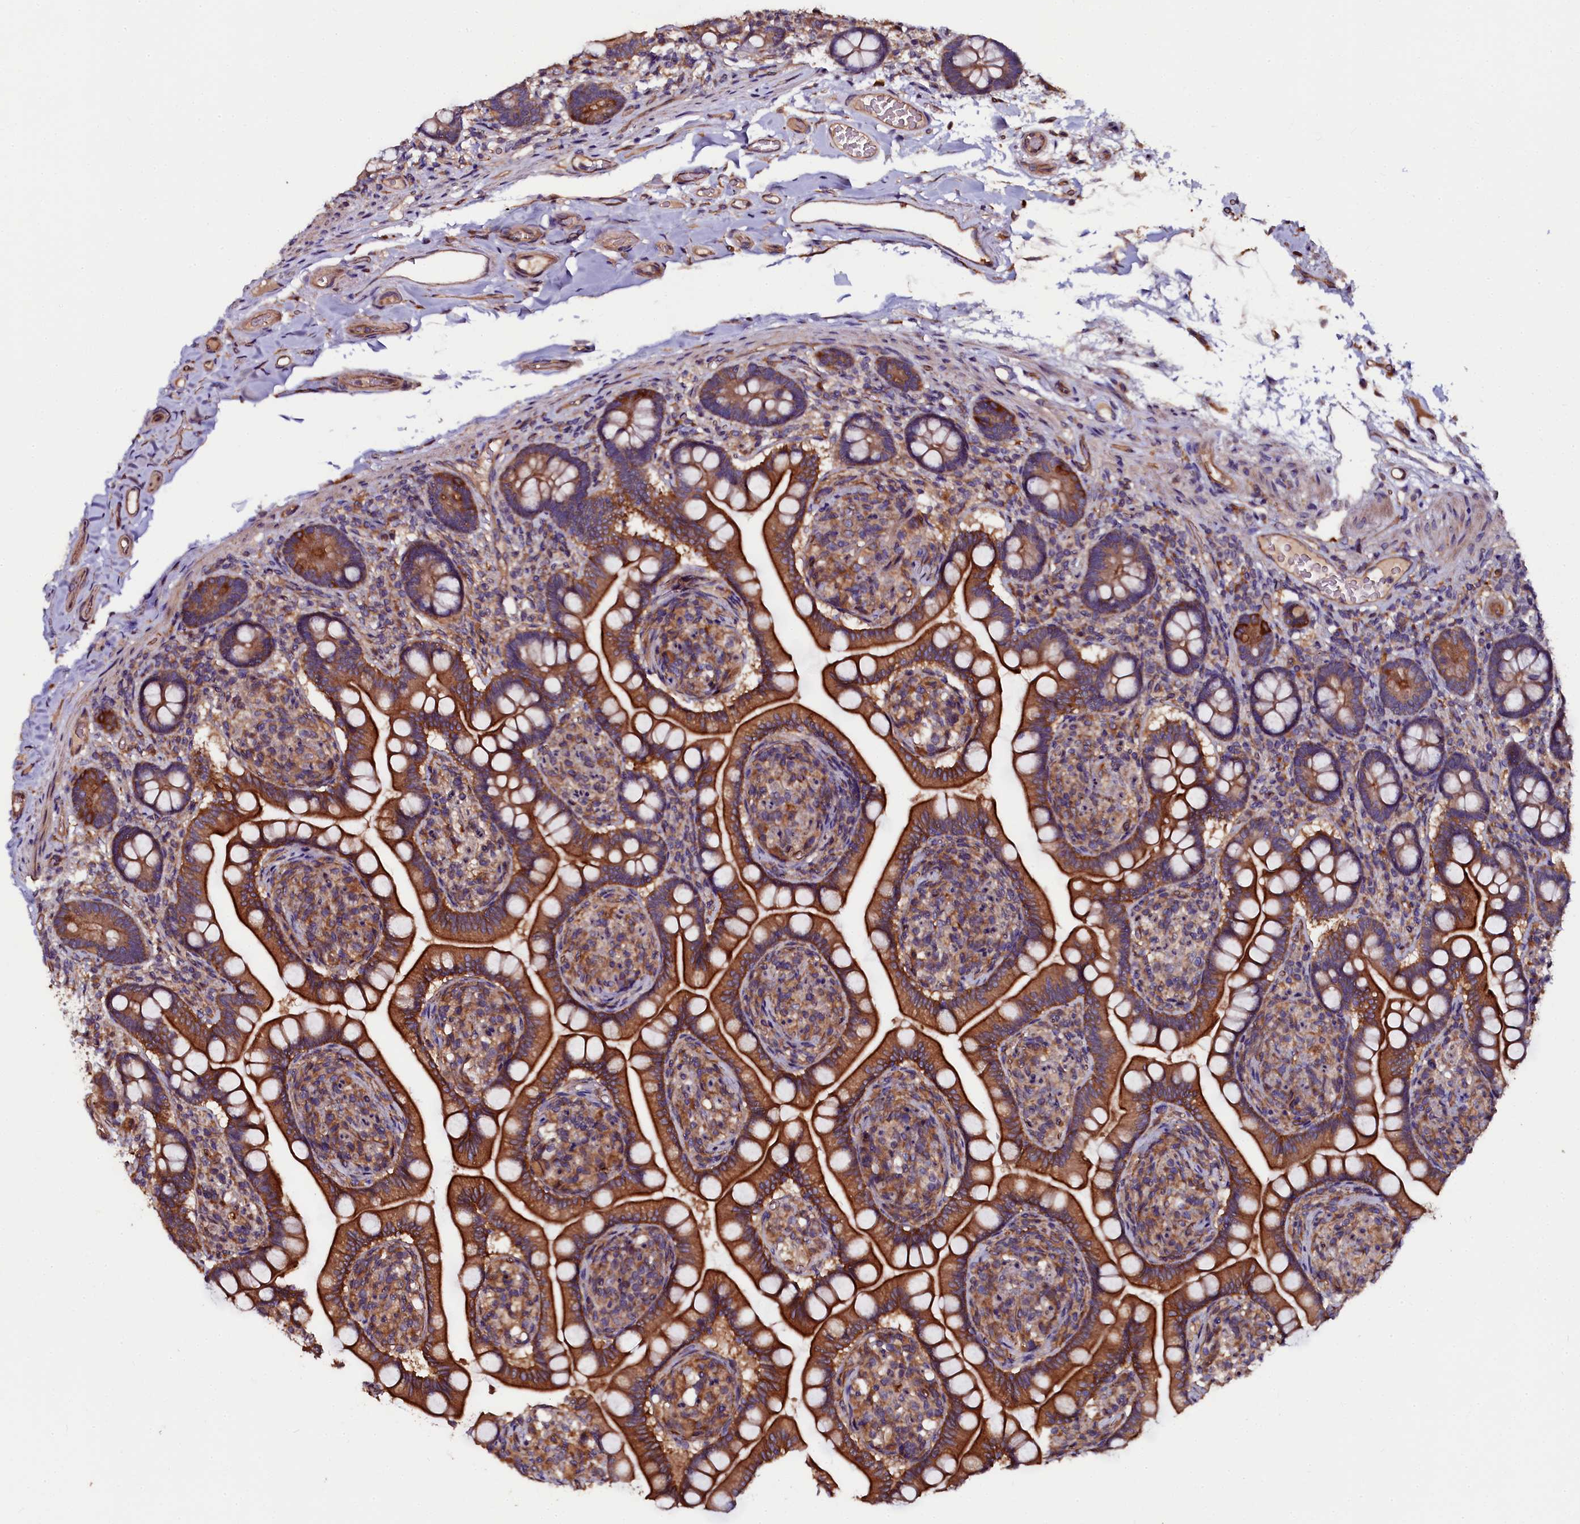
{"staining": {"intensity": "strong", "quantity": ">75%", "location": "cytoplasmic/membranous"}, "tissue": "small intestine", "cell_type": "Glandular cells", "image_type": "normal", "snomed": [{"axis": "morphology", "description": "Normal tissue, NOS"}, {"axis": "topography", "description": "Small intestine"}], "caption": "High-power microscopy captured an immunohistochemistry image of normal small intestine, revealing strong cytoplasmic/membranous expression in about >75% of glandular cells. Nuclei are stained in blue.", "gene": "APPL2", "patient": {"sex": "female", "age": 64}}